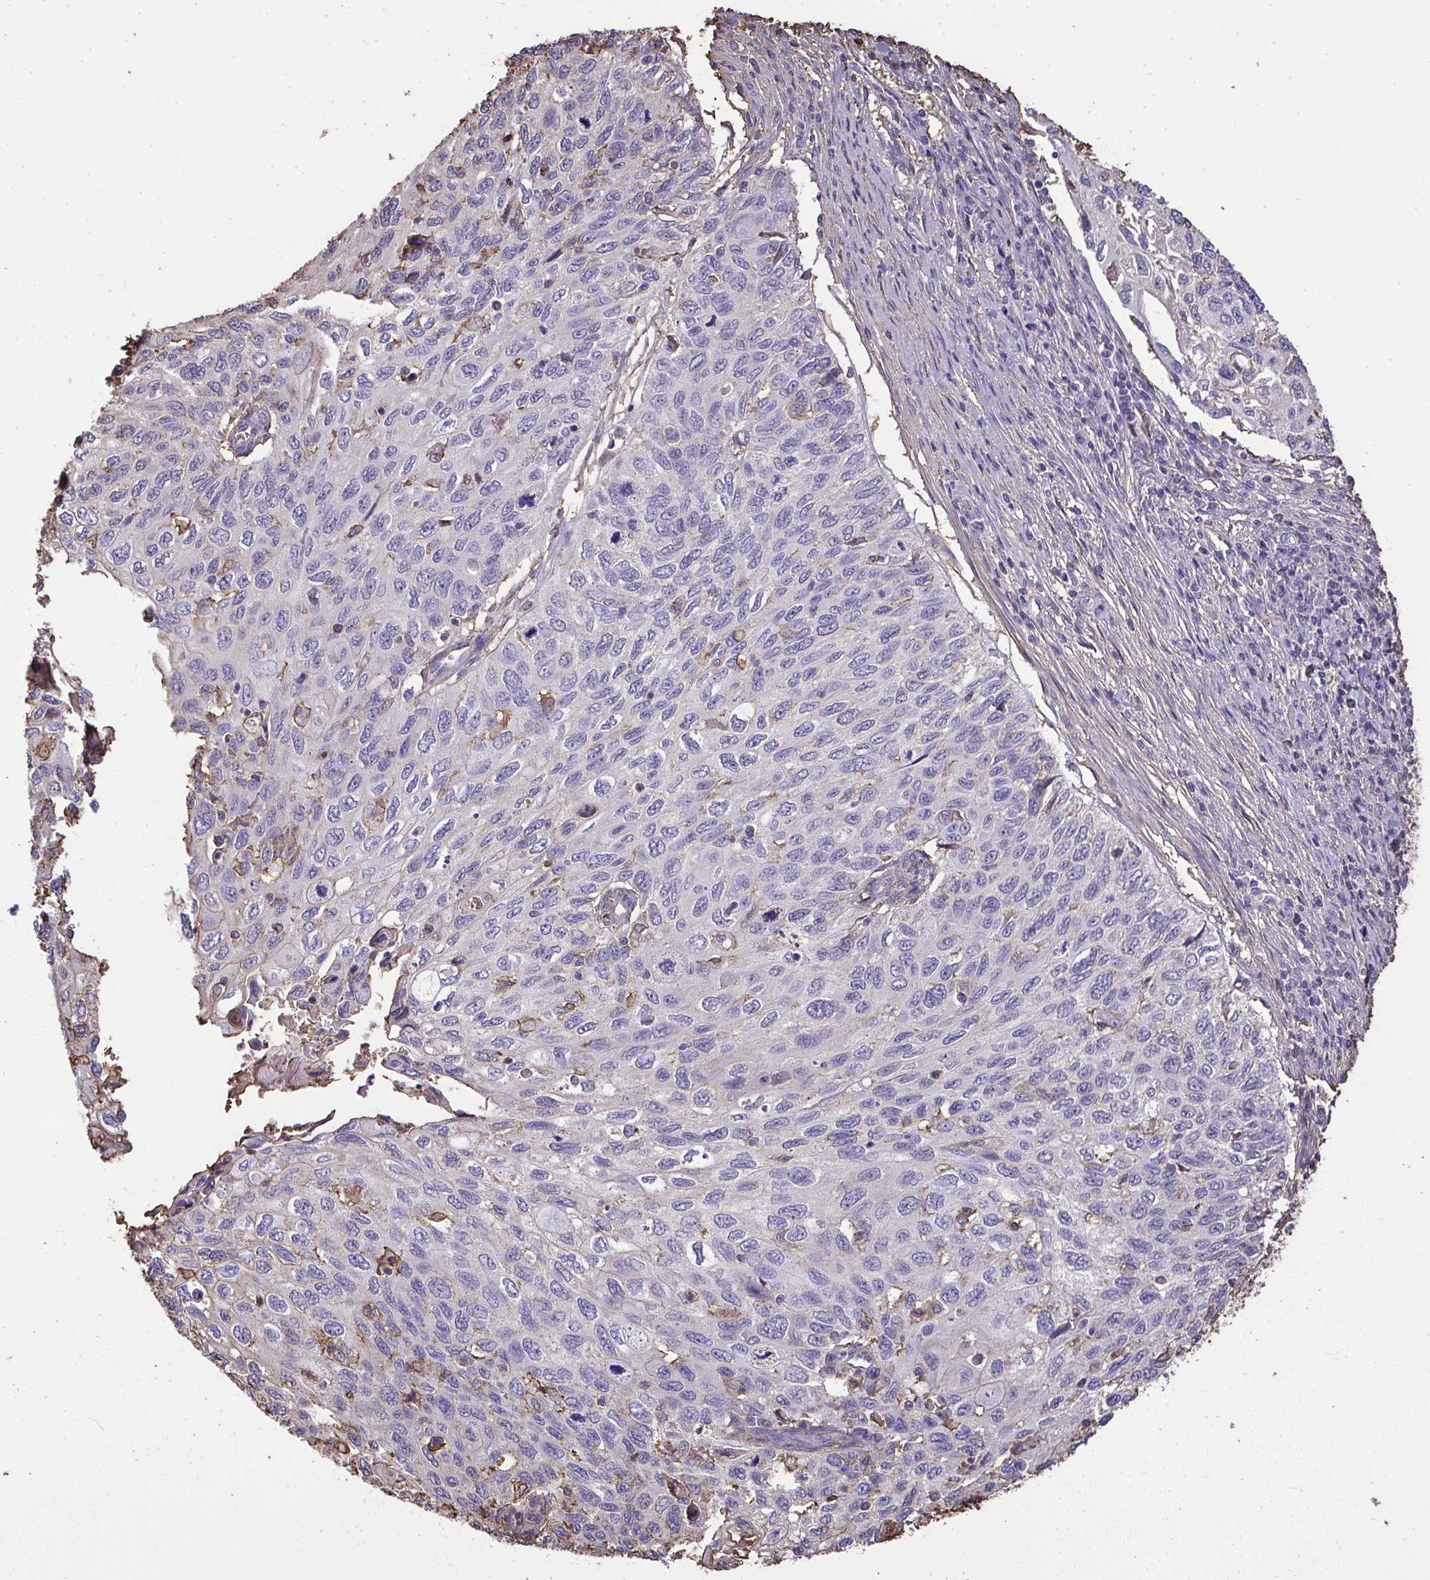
{"staining": {"intensity": "negative", "quantity": "none", "location": "none"}, "tissue": "cervical cancer", "cell_type": "Tumor cells", "image_type": "cancer", "snomed": [{"axis": "morphology", "description": "Squamous cell carcinoma, NOS"}, {"axis": "topography", "description": "Cervix"}], "caption": "IHC of squamous cell carcinoma (cervical) exhibits no positivity in tumor cells.", "gene": "ANXA5", "patient": {"sex": "female", "age": 70}}